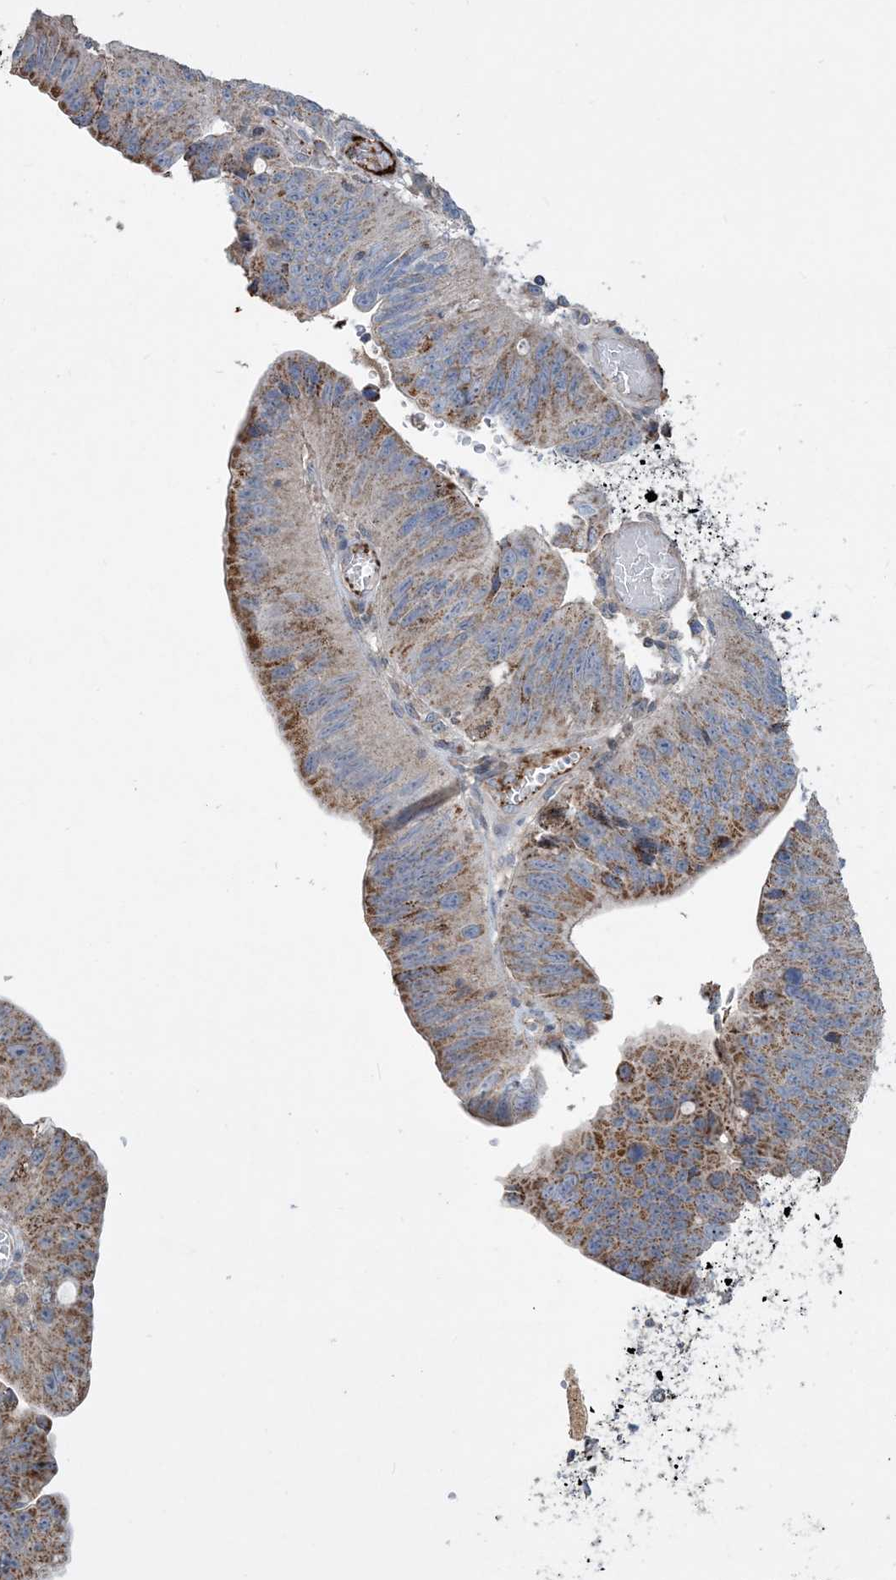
{"staining": {"intensity": "moderate", "quantity": ">75%", "location": "cytoplasmic/membranous"}, "tissue": "stomach cancer", "cell_type": "Tumor cells", "image_type": "cancer", "snomed": [{"axis": "morphology", "description": "Adenocarcinoma, NOS"}, {"axis": "topography", "description": "Stomach"}], "caption": "Protein staining reveals moderate cytoplasmic/membranous expression in approximately >75% of tumor cells in stomach cancer (adenocarcinoma).", "gene": "ECHDC1", "patient": {"sex": "male", "age": 59}}